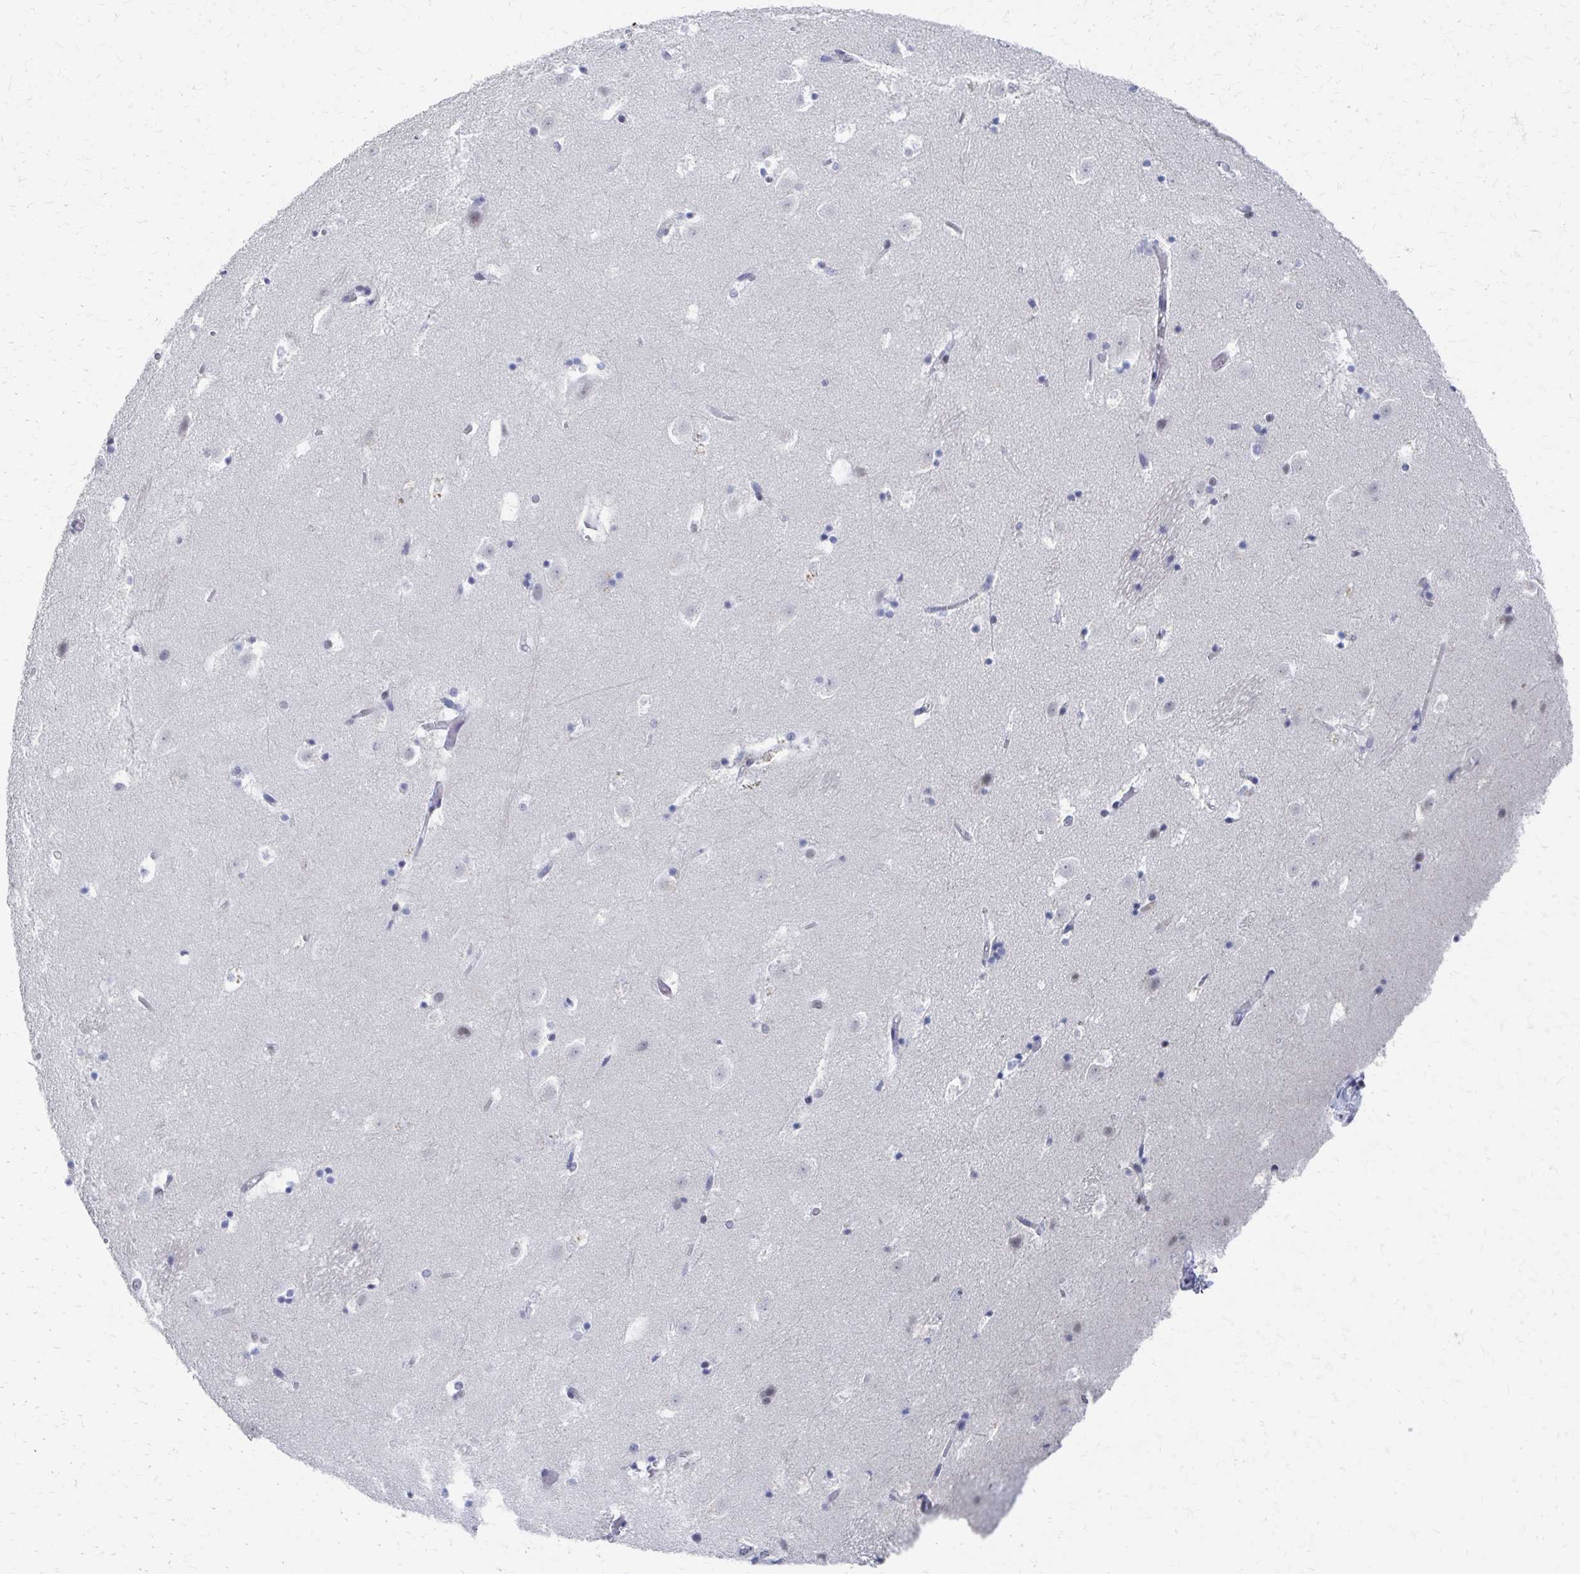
{"staining": {"intensity": "negative", "quantity": "none", "location": "none"}, "tissue": "caudate", "cell_type": "Glial cells", "image_type": "normal", "snomed": [{"axis": "morphology", "description": "Normal tissue, NOS"}, {"axis": "topography", "description": "Lateral ventricle wall"}], "caption": "IHC of normal caudate exhibits no positivity in glial cells. (Stains: DAB (3,3'-diaminobenzidine) IHC with hematoxylin counter stain, Microscopy: brightfield microscopy at high magnification).", "gene": "CDIN1", "patient": {"sex": "male", "age": 37}}